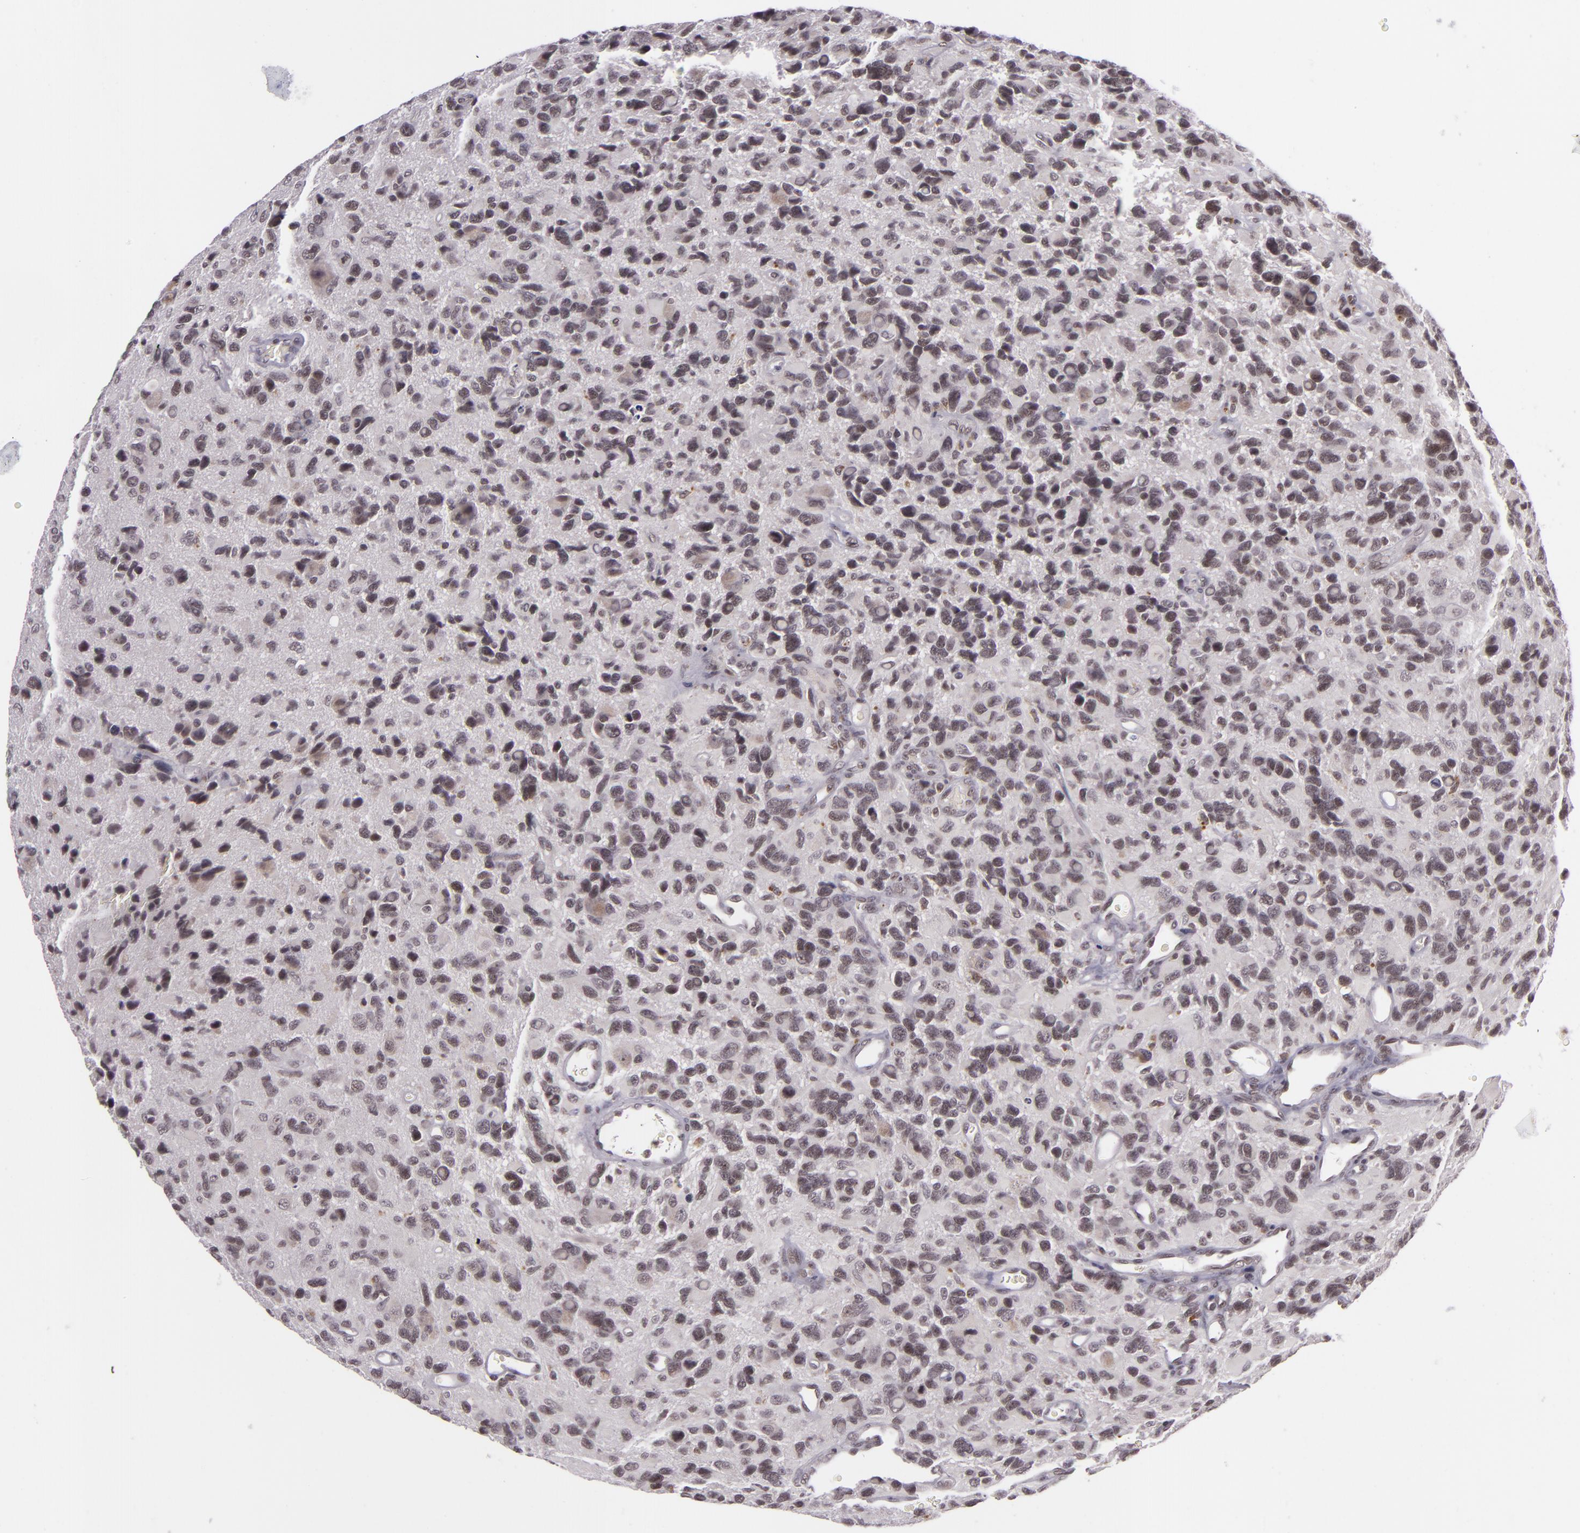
{"staining": {"intensity": "weak", "quantity": "25%-75%", "location": "nuclear"}, "tissue": "glioma", "cell_type": "Tumor cells", "image_type": "cancer", "snomed": [{"axis": "morphology", "description": "Glioma, malignant, High grade"}, {"axis": "topography", "description": "Brain"}], "caption": "Glioma stained with immunohistochemistry reveals weak nuclear expression in approximately 25%-75% of tumor cells.", "gene": "ZFX", "patient": {"sex": "male", "age": 77}}